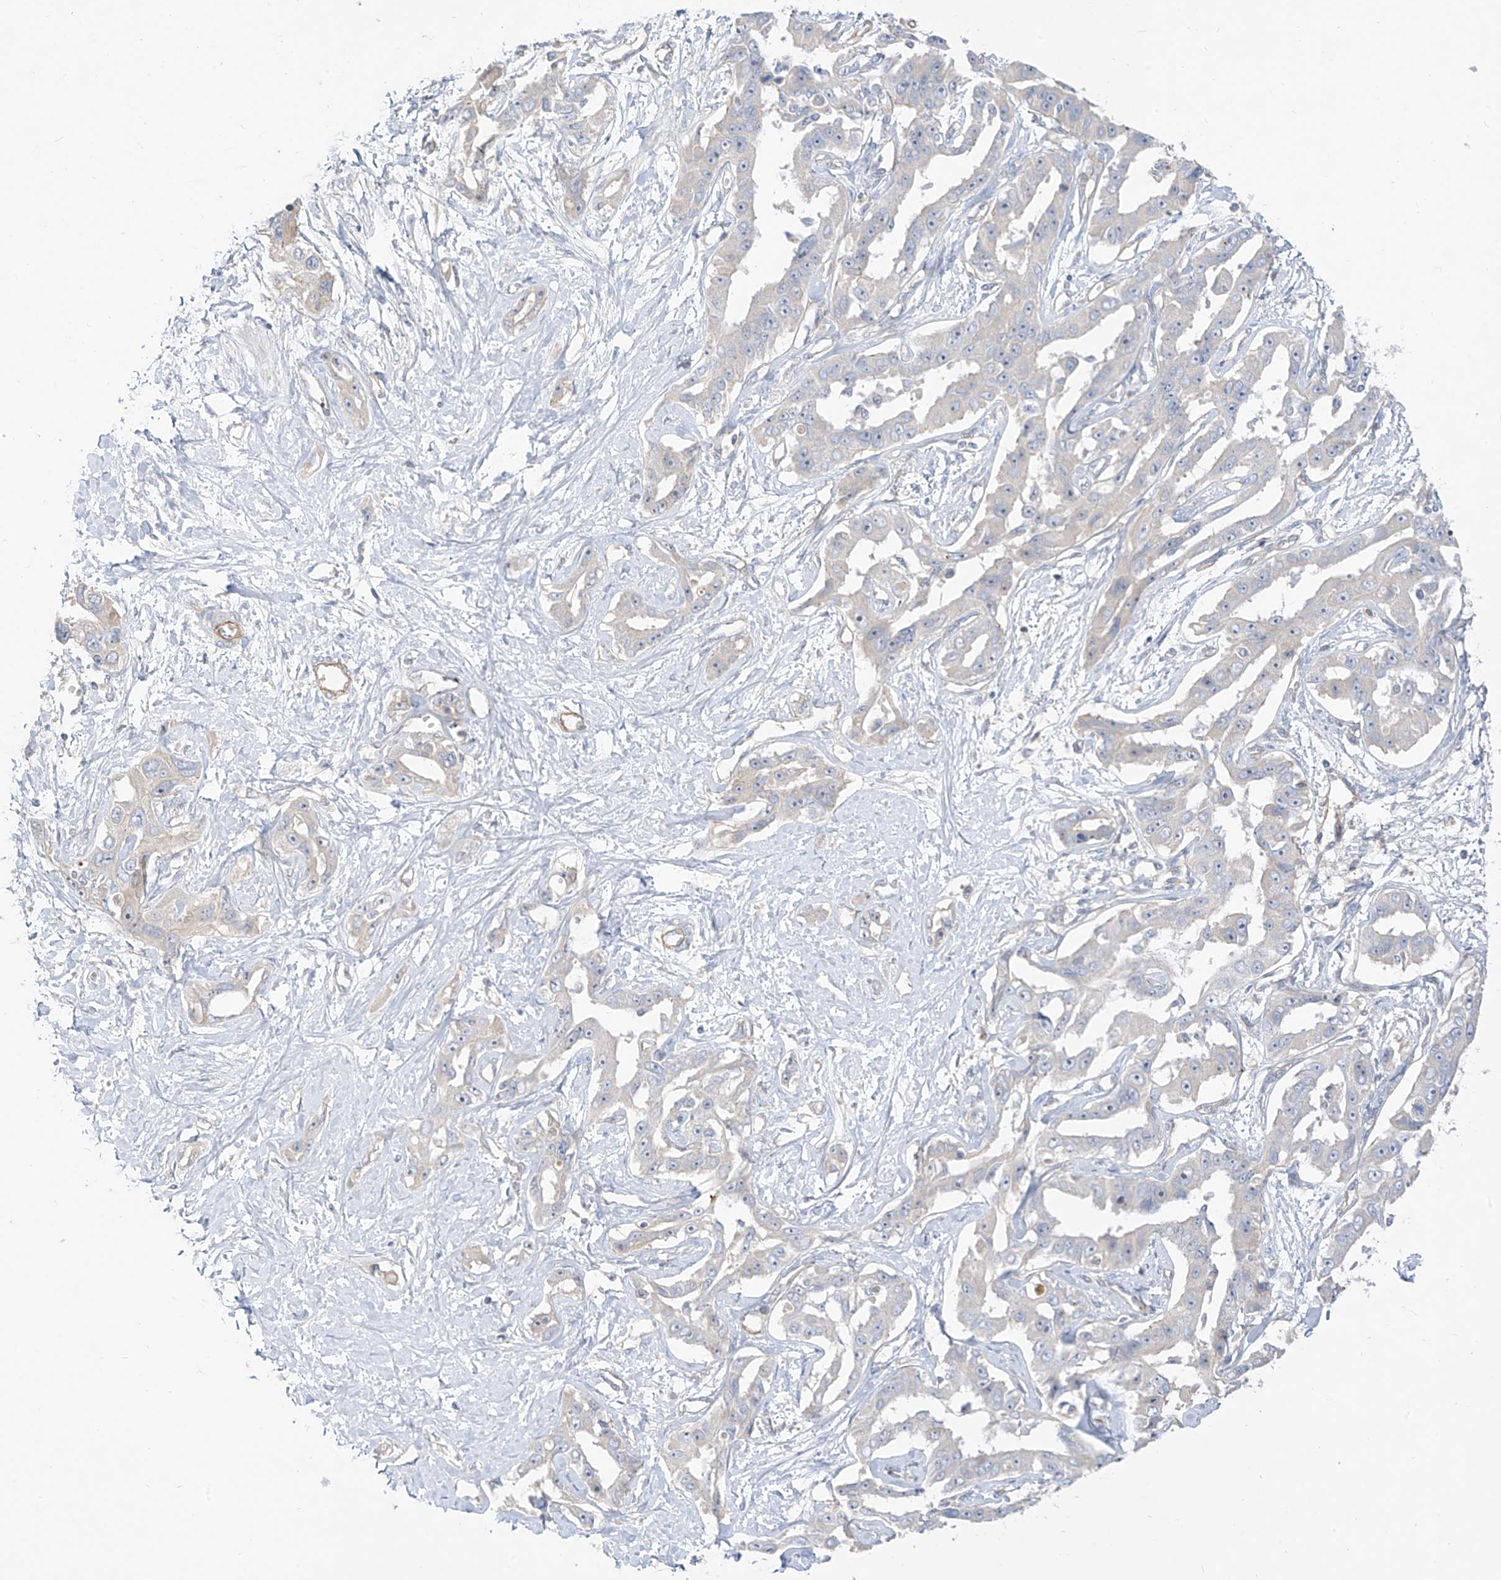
{"staining": {"intensity": "negative", "quantity": "none", "location": "none"}, "tissue": "liver cancer", "cell_type": "Tumor cells", "image_type": "cancer", "snomed": [{"axis": "morphology", "description": "Cholangiocarcinoma"}, {"axis": "topography", "description": "Liver"}], "caption": "Immunohistochemistry histopathology image of human liver cancer stained for a protein (brown), which displays no staining in tumor cells. Brightfield microscopy of IHC stained with DAB (brown) and hematoxylin (blue), captured at high magnification.", "gene": "C2orf42", "patient": {"sex": "male", "age": 59}}